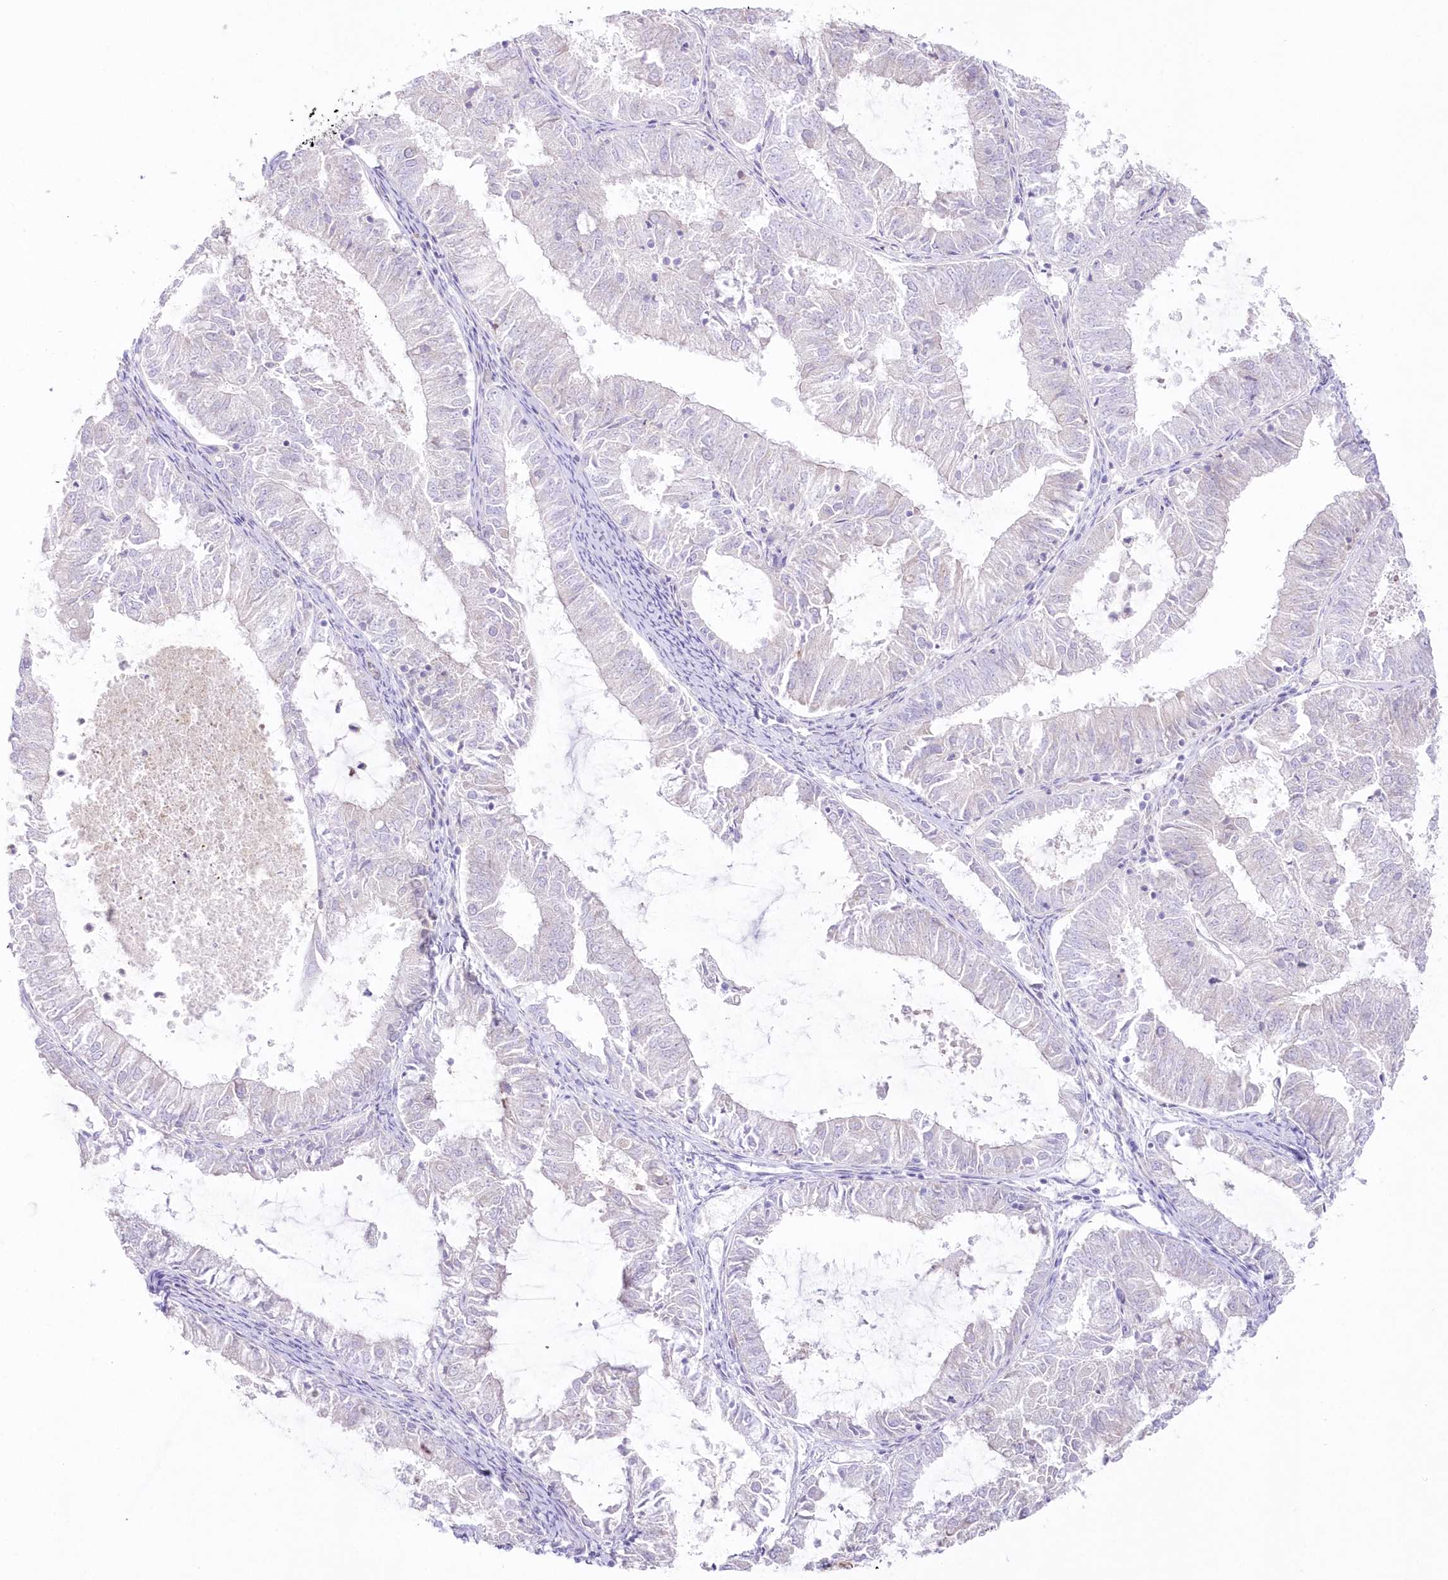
{"staining": {"intensity": "negative", "quantity": "none", "location": "none"}, "tissue": "endometrial cancer", "cell_type": "Tumor cells", "image_type": "cancer", "snomed": [{"axis": "morphology", "description": "Adenocarcinoma, NOS"}, {"axis": "topography", "description": "Endometrium"}], "caption": "Tumor cells show no significant protein expression in endometrial adenocarcinoma. The staining was performed using DAB to visualize the protein expression in brown, while the nuclei were stained in blue with hematoxylin (Magnification: 20x).", "gene": "ZNF843", "patient": {"sex": "female", "age": 57}}